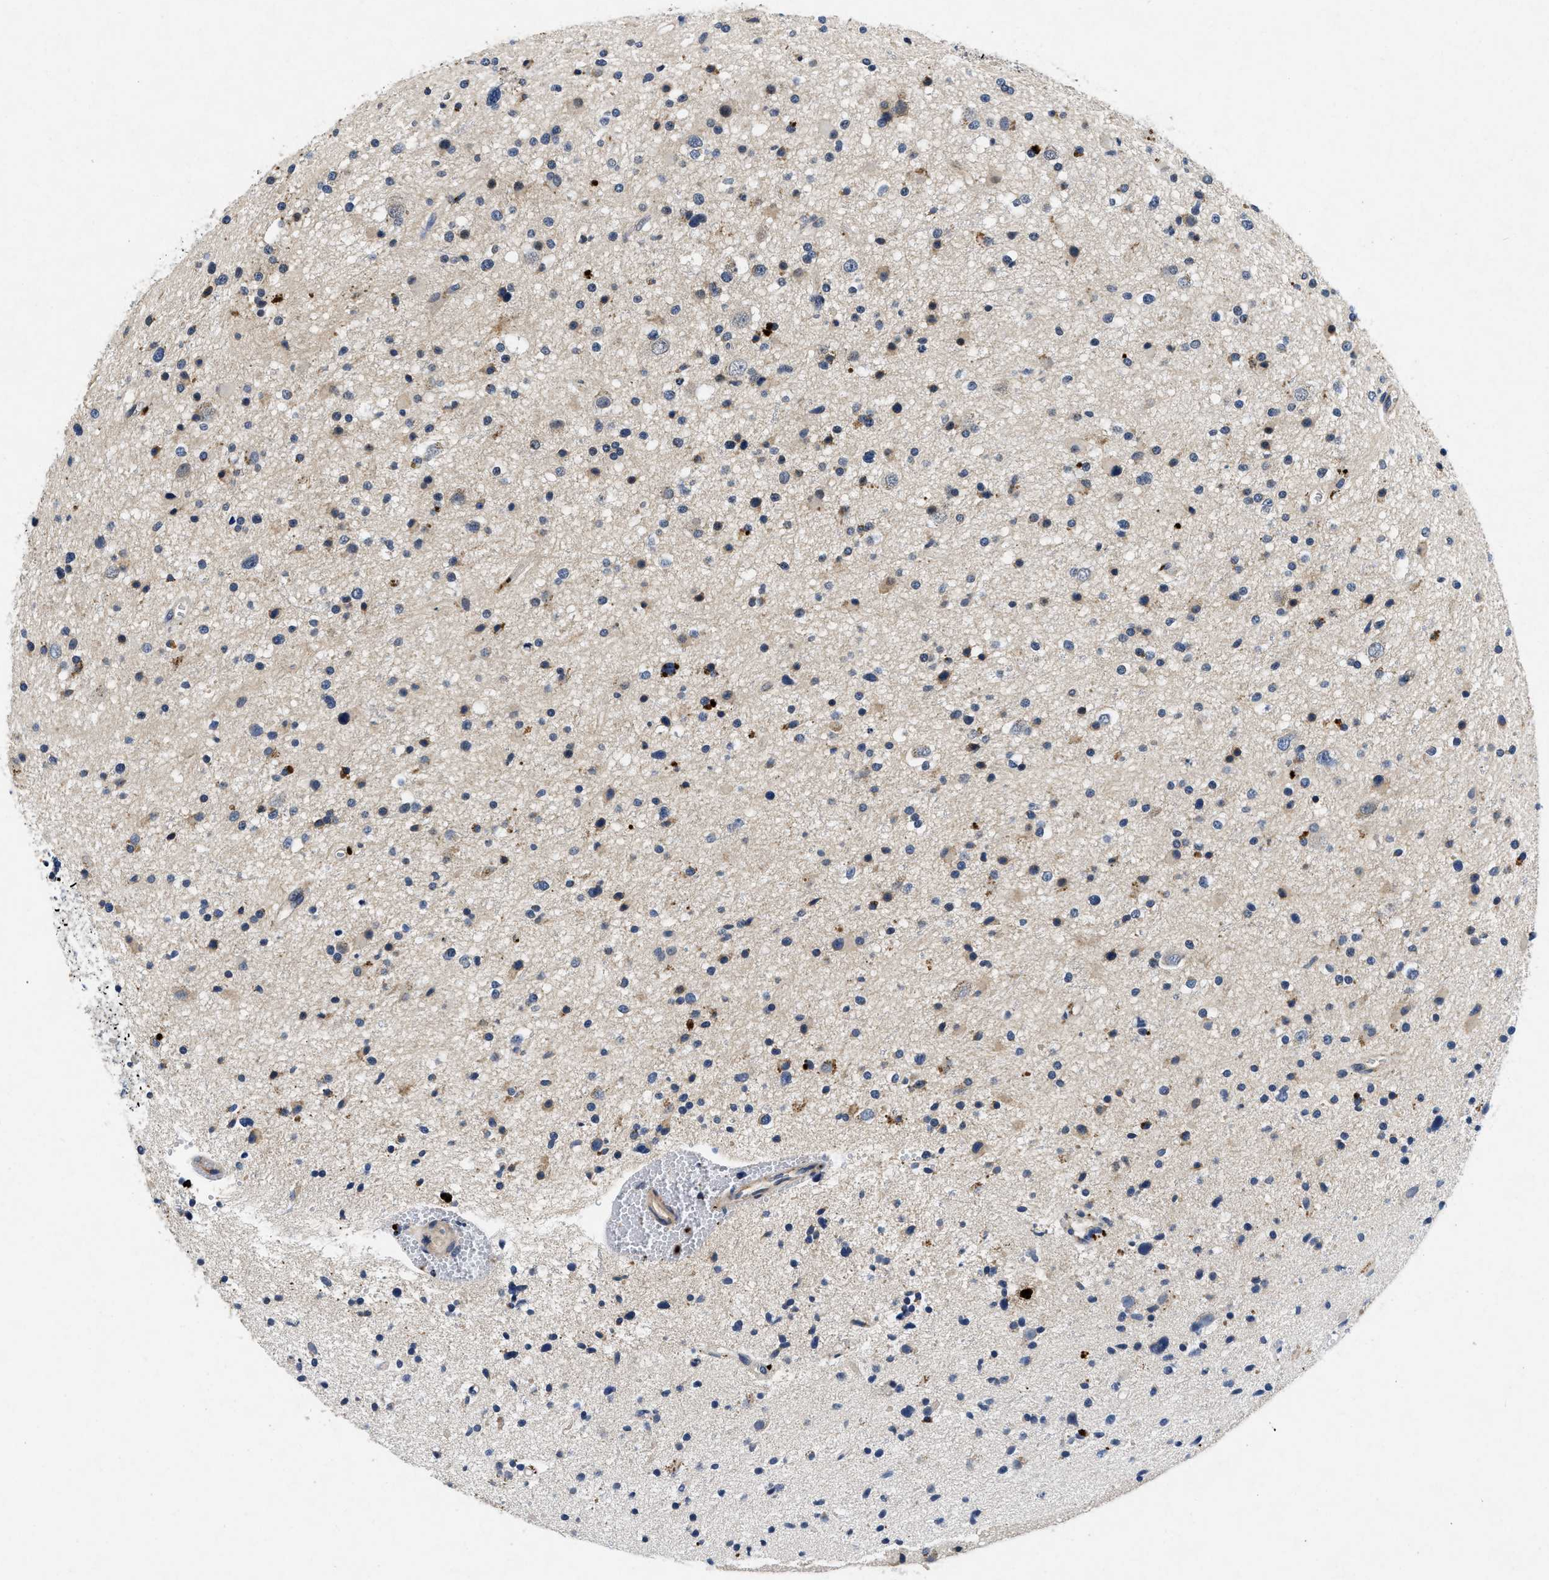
{"staining": {"intensity": "negative", "quantity": "none", "location": "none"}, "tissue": "glioma", "cell_type": "Tumor cells", "image_type": "cancer", "snomed": [{"axis": "morphology", "description": "Glioma, malignant, High grade"}, {"axis": "topography", "description": "Brain"}], "caption": "Immunohistochemistry (IHC) photomicrograph of neoplastic tissue: human glioma stained with DAB (3,3'-diaminobenzidine) shows no significant protein positivity in tumor cells.", "gene": "PDP1", "patient": {"sex": "male", "age": 33}}